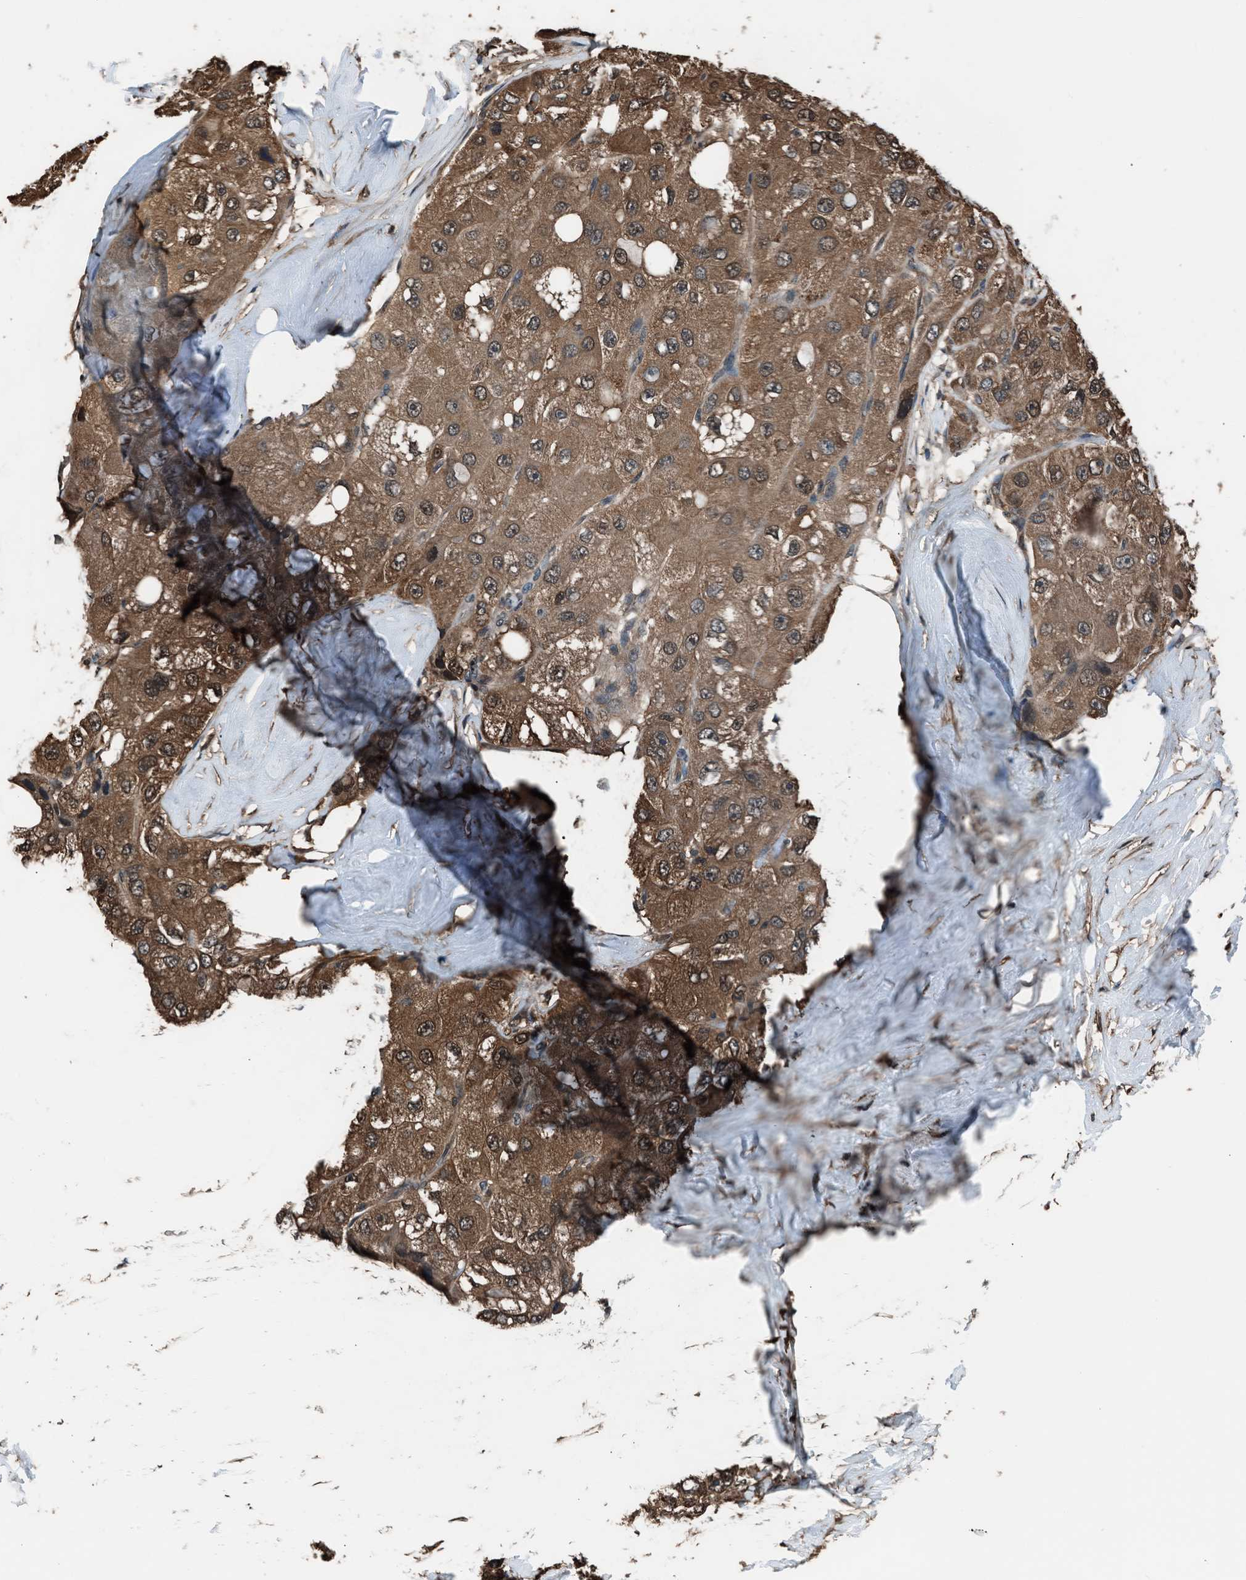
{"staining": {"intensity": "moderate", "quantity": ">75%", "location": "cytoplasmic/membranous,nuclear"}, "tissue": "liver cancer", "cell_type": "Tumor cells", "image_type": "cancer", "snomed": [{"axis": "morphology", "description": "Carcinoma, Hepatocellular, NOS"}, {"axis": "topography", "description": "Liver"}], "caption": "Protein staining by IHC reveals moderate cytoplasmic/membranous and nuclear expression in about >75% of tumor cells in liver cancer (hepatocellular carcinoma).", "gene": "YWHAG", "patient": {"sex": "male", "age": 80}}